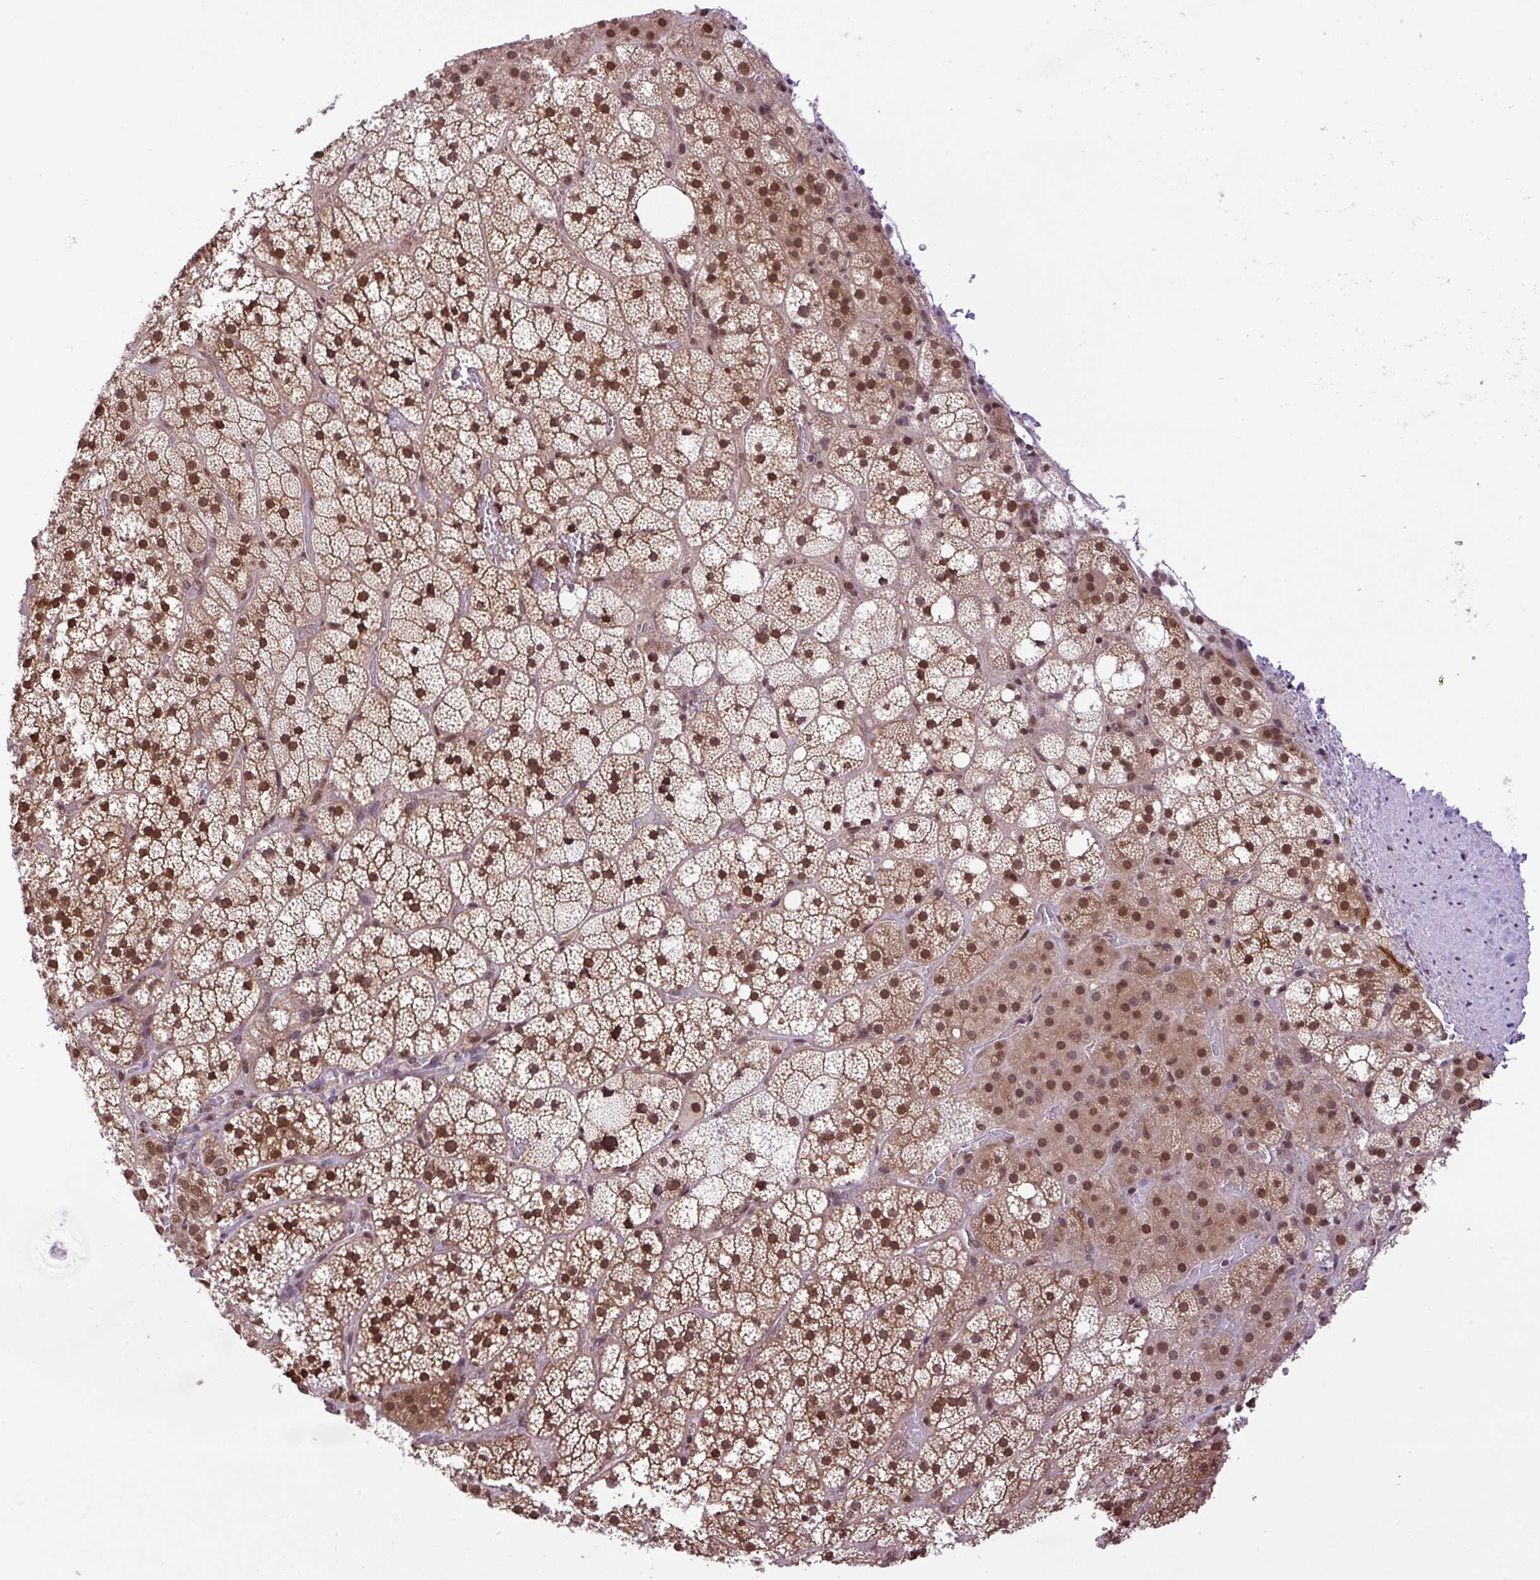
{"staining": {"intensity": "strong", "quantity": ">75%", "location": "cytoplasmic/membranous,nuclear"}, "tissue": "adrenal gland", "cell_type": "Glandular cells", "image_type": "normal", "snomed": [{"axis": "morphology", "description": "Normal tissue, NOS"}, {"axis": "topography", "description": "Adrenal gland"}], "caption": "DAB (3,3'-diaminobenzidine) immunohistochemical staining of benign human adrenal gland shows strong cytoplasmic/membranous,nuclear protein staining in approximately >75% of glandular cells.", "gene": "SGTA", "patient": {"sex": "male", "age": 53}}